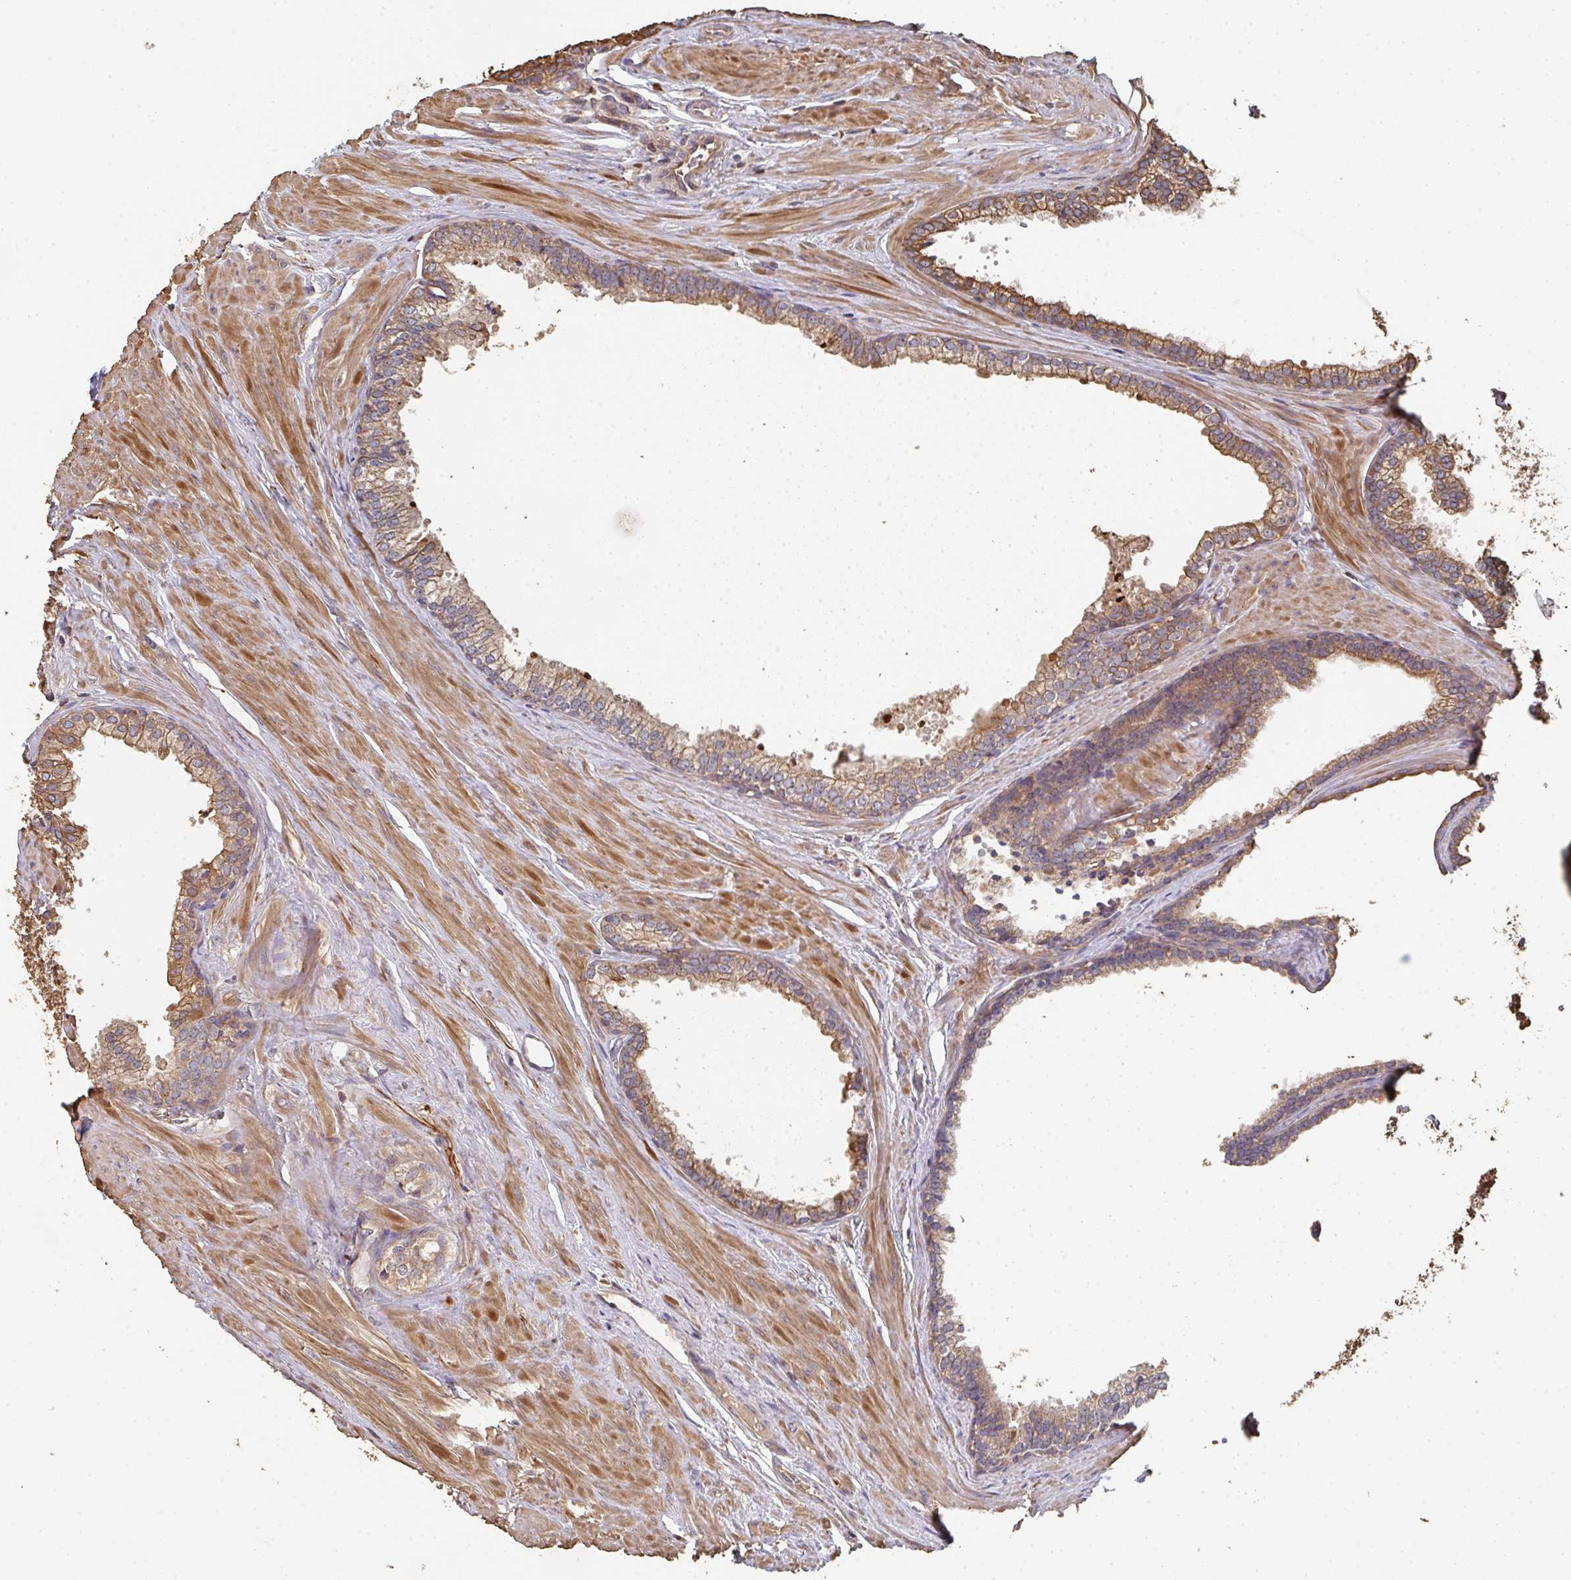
{"staining": {"intensity": "moderate", "quantity": ">75%", "location": "cytoplasmic/membranous"}, "tissue": "prostate", "cell_type": "Glandular cells", "image_type": "normal", "snomed": [{"axis": "morphology", "description": "Normal tissue, NOS"}, {"axis": "topography", "description": "Prostate"}, {"axis": "topography", "description": "Peripheral nerve tissue"}], "caption": "Protein expression analysis of benign prostate exhibits moderate cytoplasmic/membranous positivity in about >75% of glandular cells.", "gene": "POLG", "patient": {"sex": "male", "age": 55}}